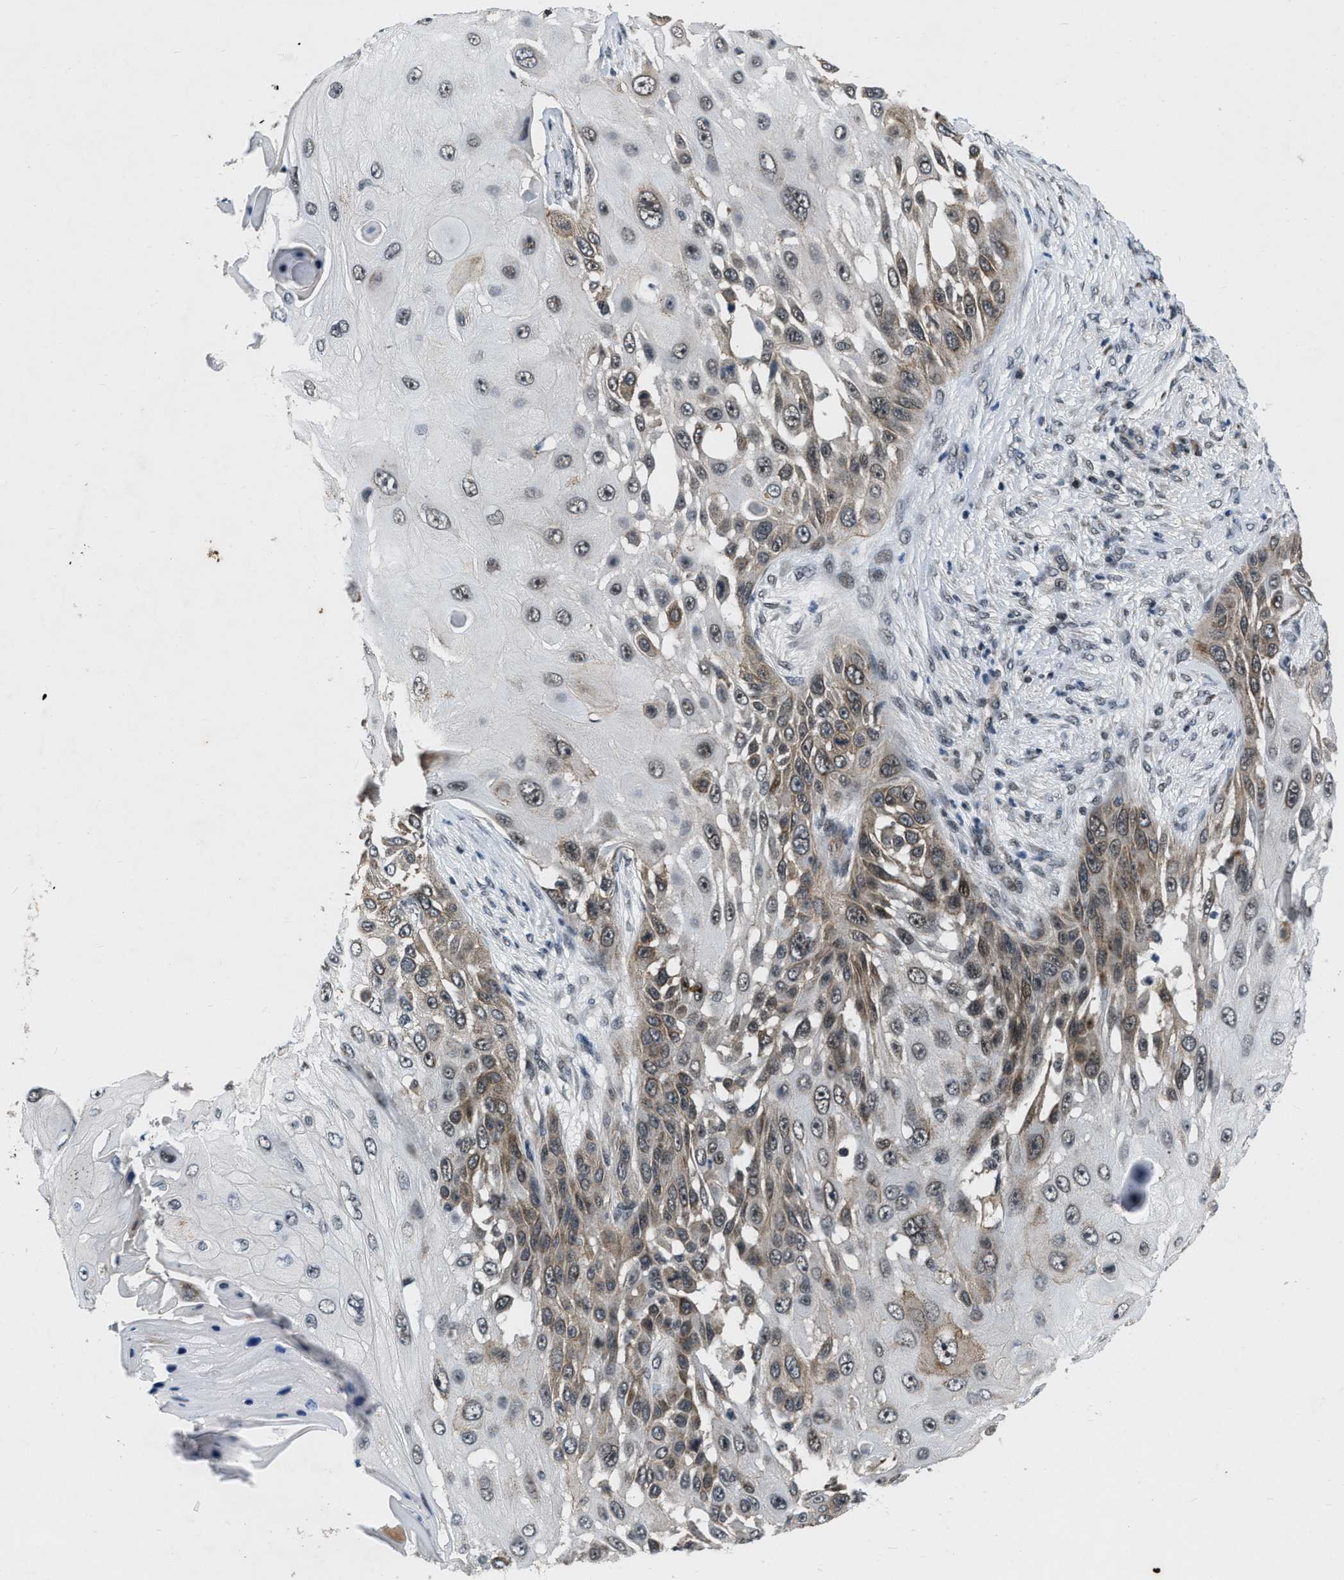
{"staining": {"intensity": "weak", "quantity": "25%-75%", "location": "cytoplasmic/membranous,nuclear"}, "tissue": "skin cancer", "cell_type": "Tumor cells", "image_type": "cancer", "snomed": [{"axis": "morphology", "description": "Squamous cell carcinoma, NOS"}, {"axis": "topography", "description": "Skin"}], "caption": "A low amount of weak cytoplasmic/membranous and nuclear positivity is present in about 25%-75% of tumor cells in skin cancer tissue. (DAB IHC, brown staining for protein, blue staining for nuclei).", "gene": "ZNHIT1", "patient": {"sex": "female", "age": 44}}